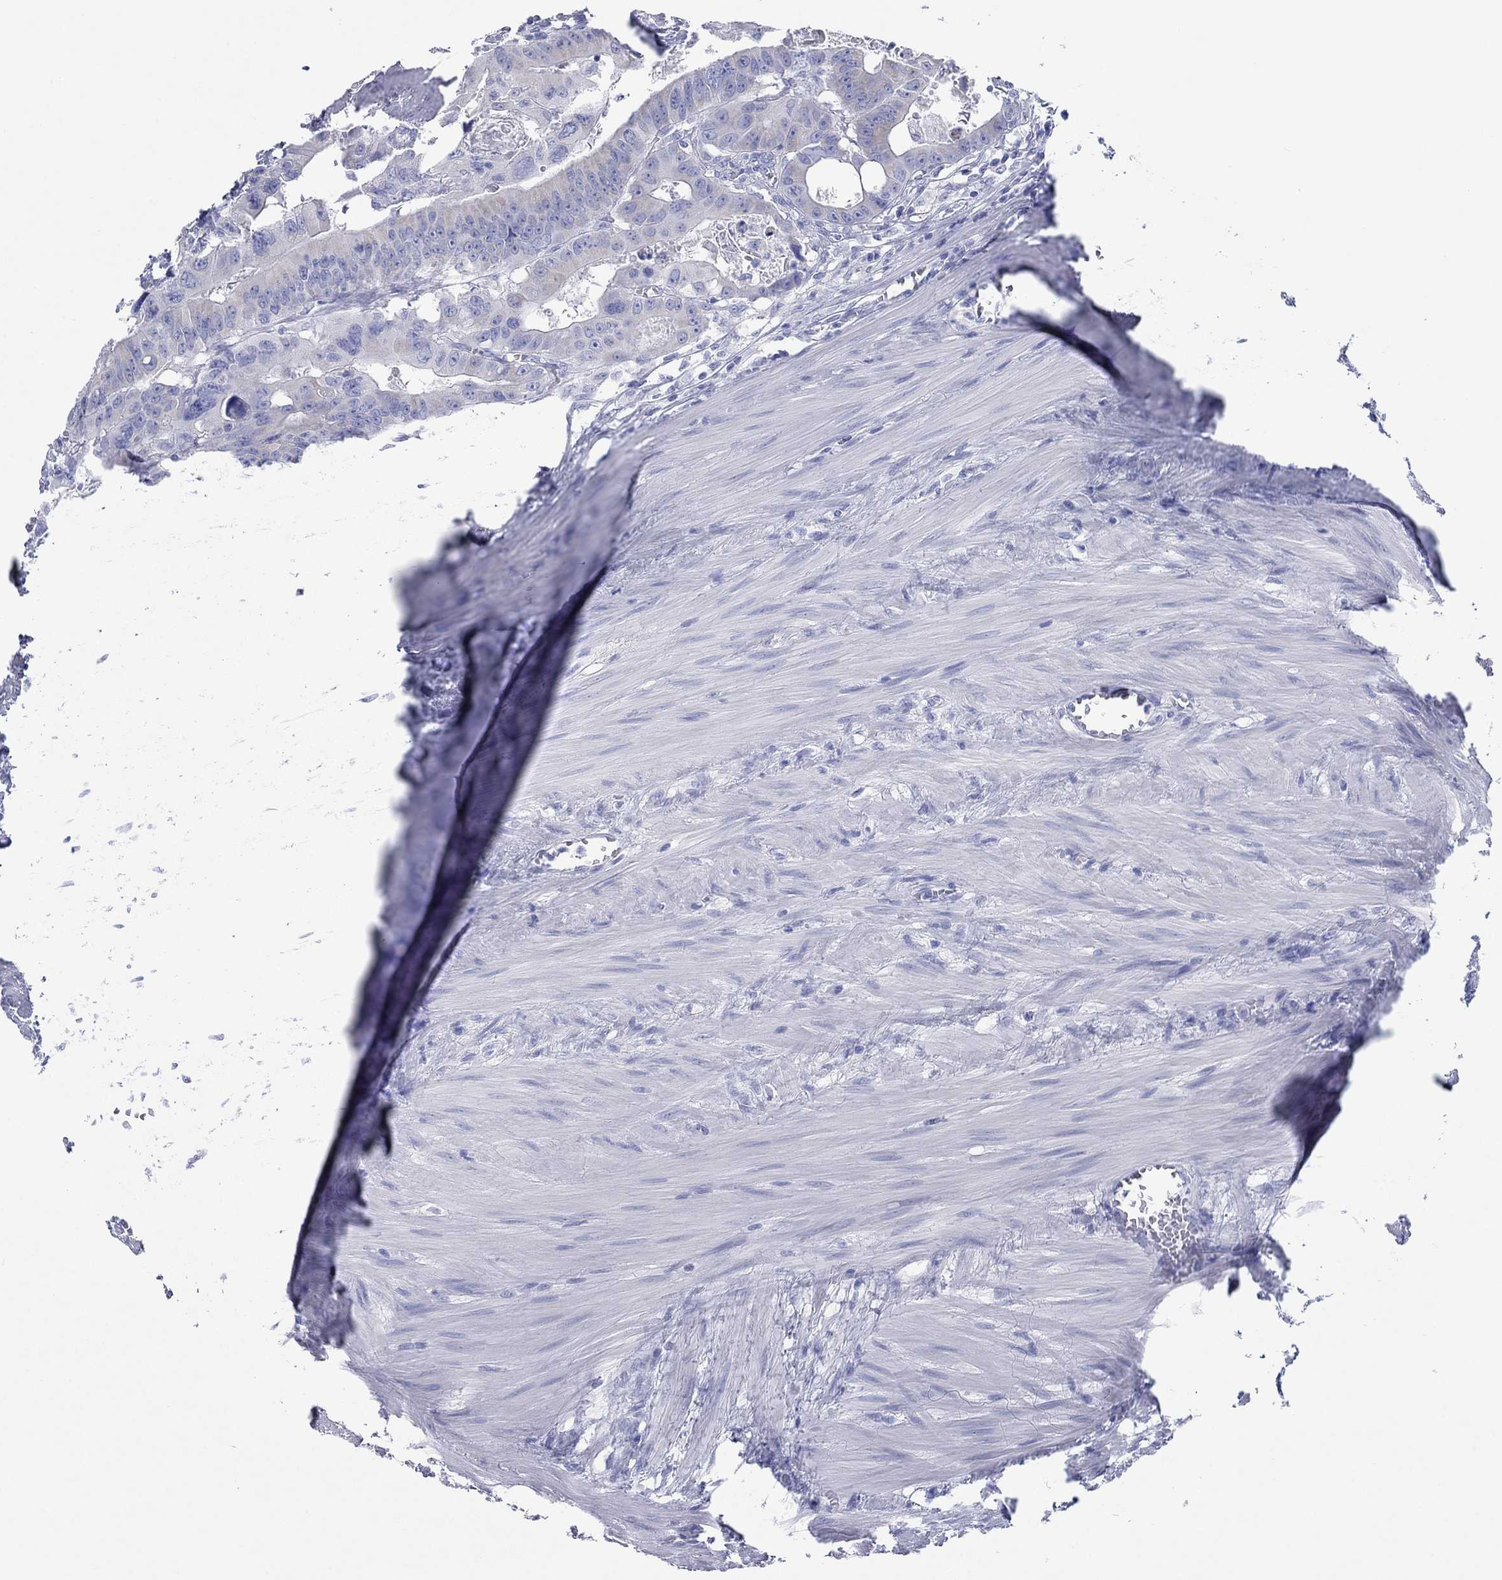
{"staining": {"intensity": "negative", "quantity": "none", "location": "none"}, "tissue": "colorectal cancer", "cell_type": "Tumor cells", "image_type": "cancer", "snomed": [{"axis": "morphology", "description": "Adenocarcinoma, NOS"}, {"axis": "topography", "description": "Rectum"}], "caption": "Tumor cells show no significant protein positivity in colorectal adenocarcinoma.", "gene": "HCRT", "patient": {"sex": "male", "age": 64}}